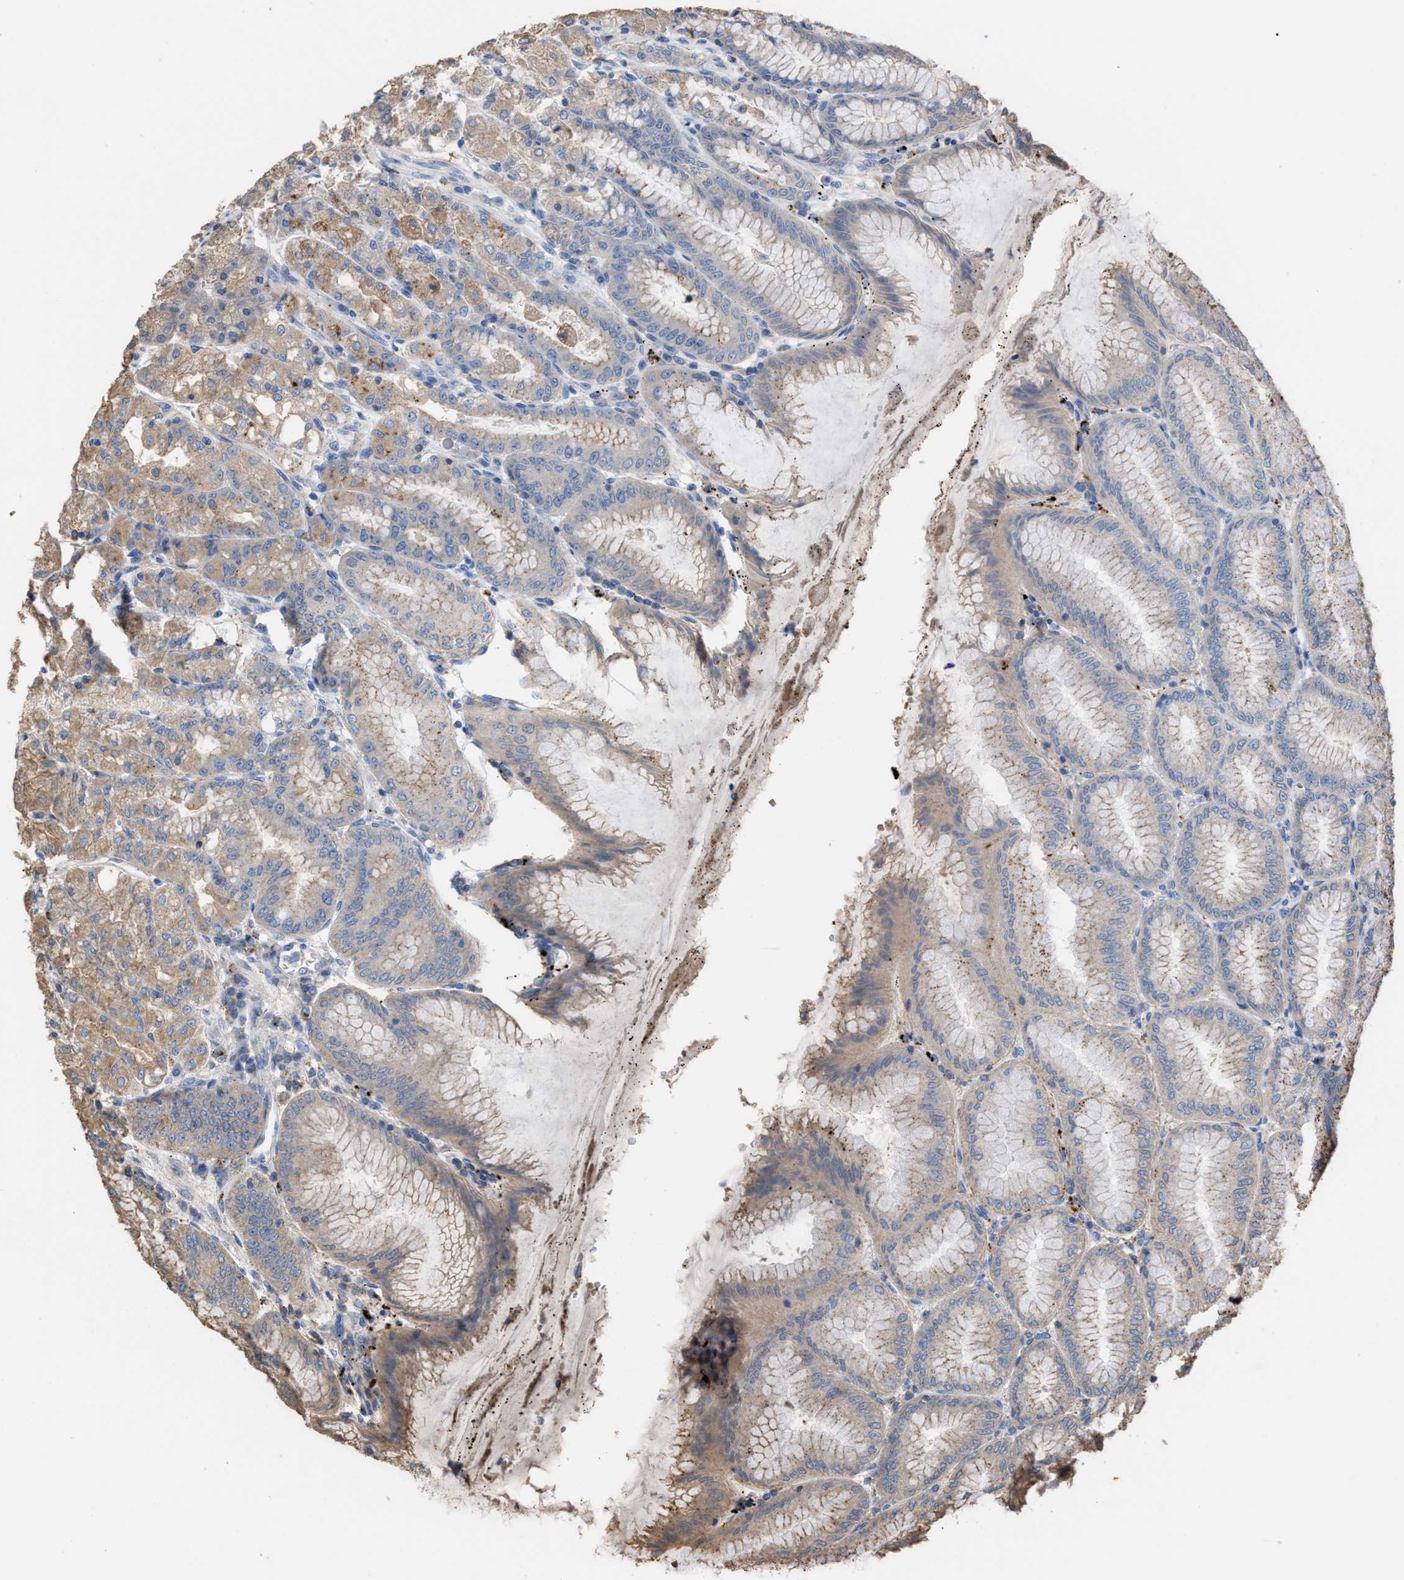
{"staining": {"intensity": "moderate", "quantity": "<25%", "location": "cytoplasmic/membranous"}, "tissue": "stomach", "cell_type": "Glandular cells", "image_type": "normal", "snomed": [{"axis": "morphology", "description": "Normal tissue, NOS"}, {"axis": "topography", "description": "Stomach, lower"}], "caption": "IHC histopathology image of unremarkable human stomach stained for a protein (brown), which displays low levels of moderate cytoplasmic/membranous expression in approximately <25% of glandular cells.", "gene": "ELMO3", "patient": {"sex": "male", "age": 71}}